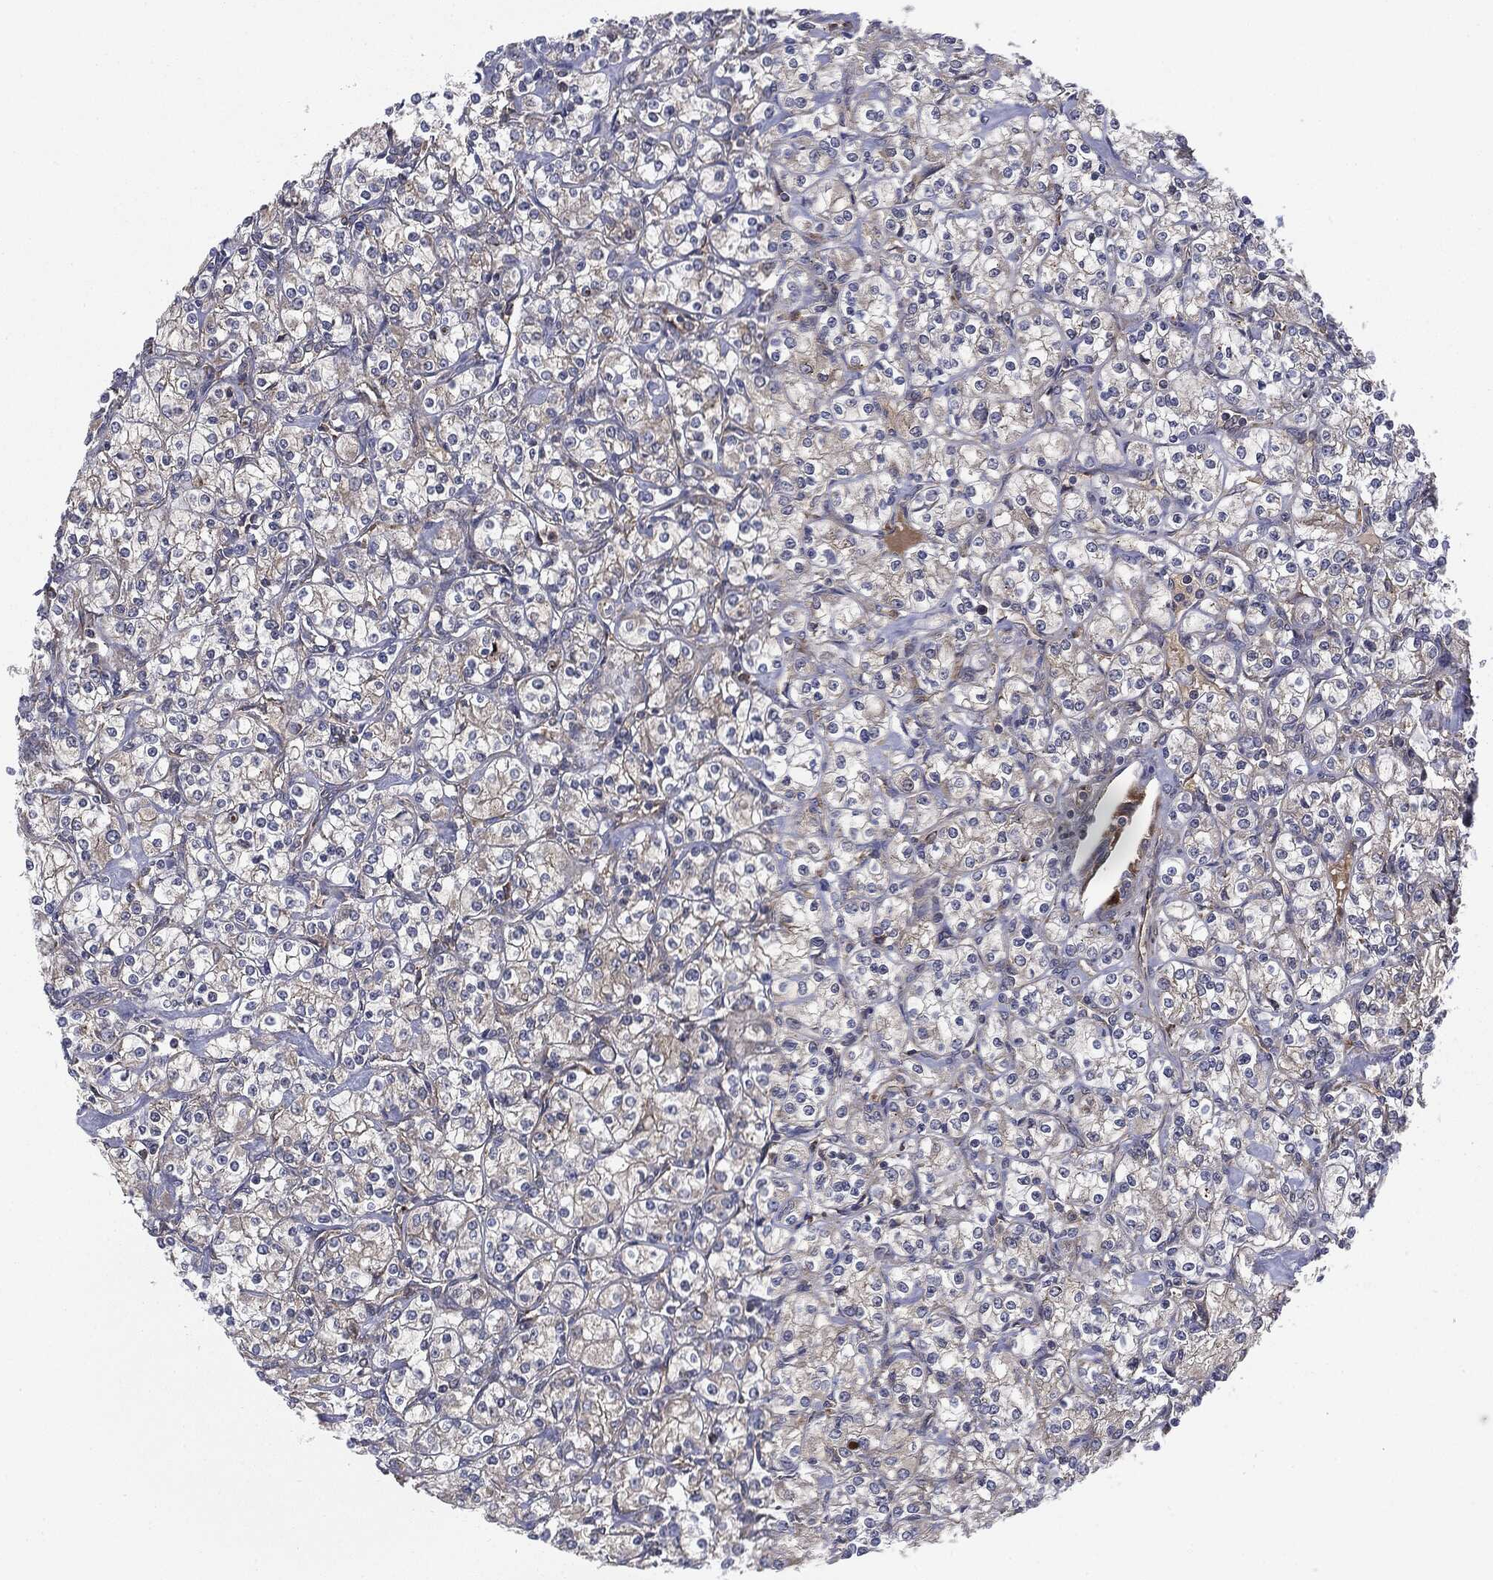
{"staining": {"intensity": "weak", "quantity": "25%-75%", "location": "cytoplasmic/membranous"}, "tissue": "renal cancer", "cell_type": "Tumor cells", "image_type": "cancer", "snomed": [{"axis": "morphology", "description": "Adenocarcinoma, NOS"}, {"axis": "topography", "description": "Kidney"}], "caption": "Immunohistochemical staining of human renal adenocarcinoma displays low levels of weak cytoplasmic/membranous protein positivity in approximately 25%-75% of tumor cells. Using DAB (3,3'-diaminobenzidine) (brown) and hematoxylin (blue) stains, captured at high magnification using brightfield microscopy.", "gene": "EIF2AK2", "patient": {"sex": "male", "age": 77}}